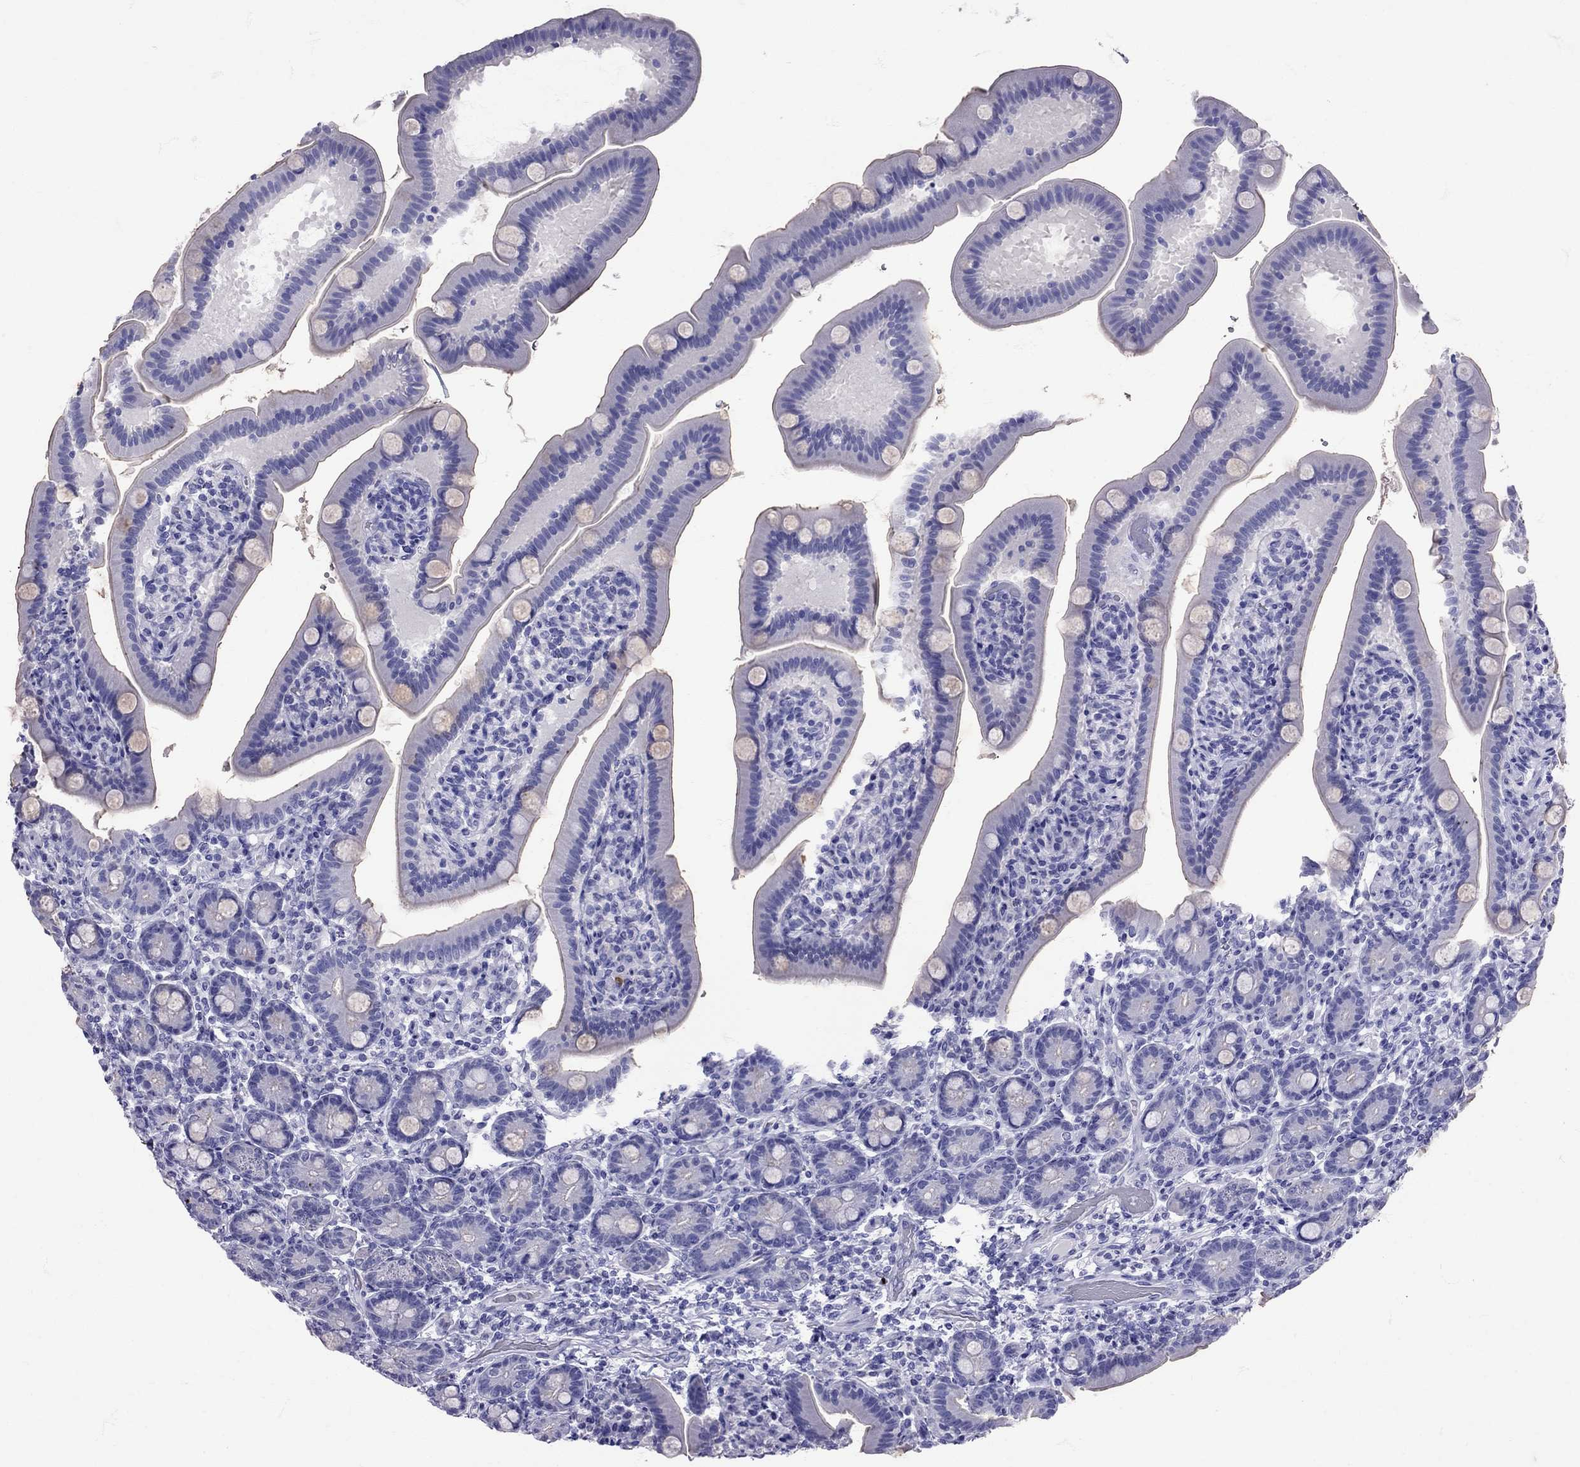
{"staining": {"intensity": "negative", "quantity": "none", "location": "none"}, "tissue": "small intestine", "cell_type": "Glandular cells", "image_type": "normal", "snomed": [{"axis": "morphology", "description": "Normal tissue, NOS"}, {"axis": "topography", "description": "Small intestine"}], "caption": "A histopathology image of small intestine stained for a protein displays no brown staining in glandular cells. (Immunohistochemistry (ihc), brightfield microscopy, high magnification).", "gene": "AVP", "patient": {"sex": "male", "age": 66}}